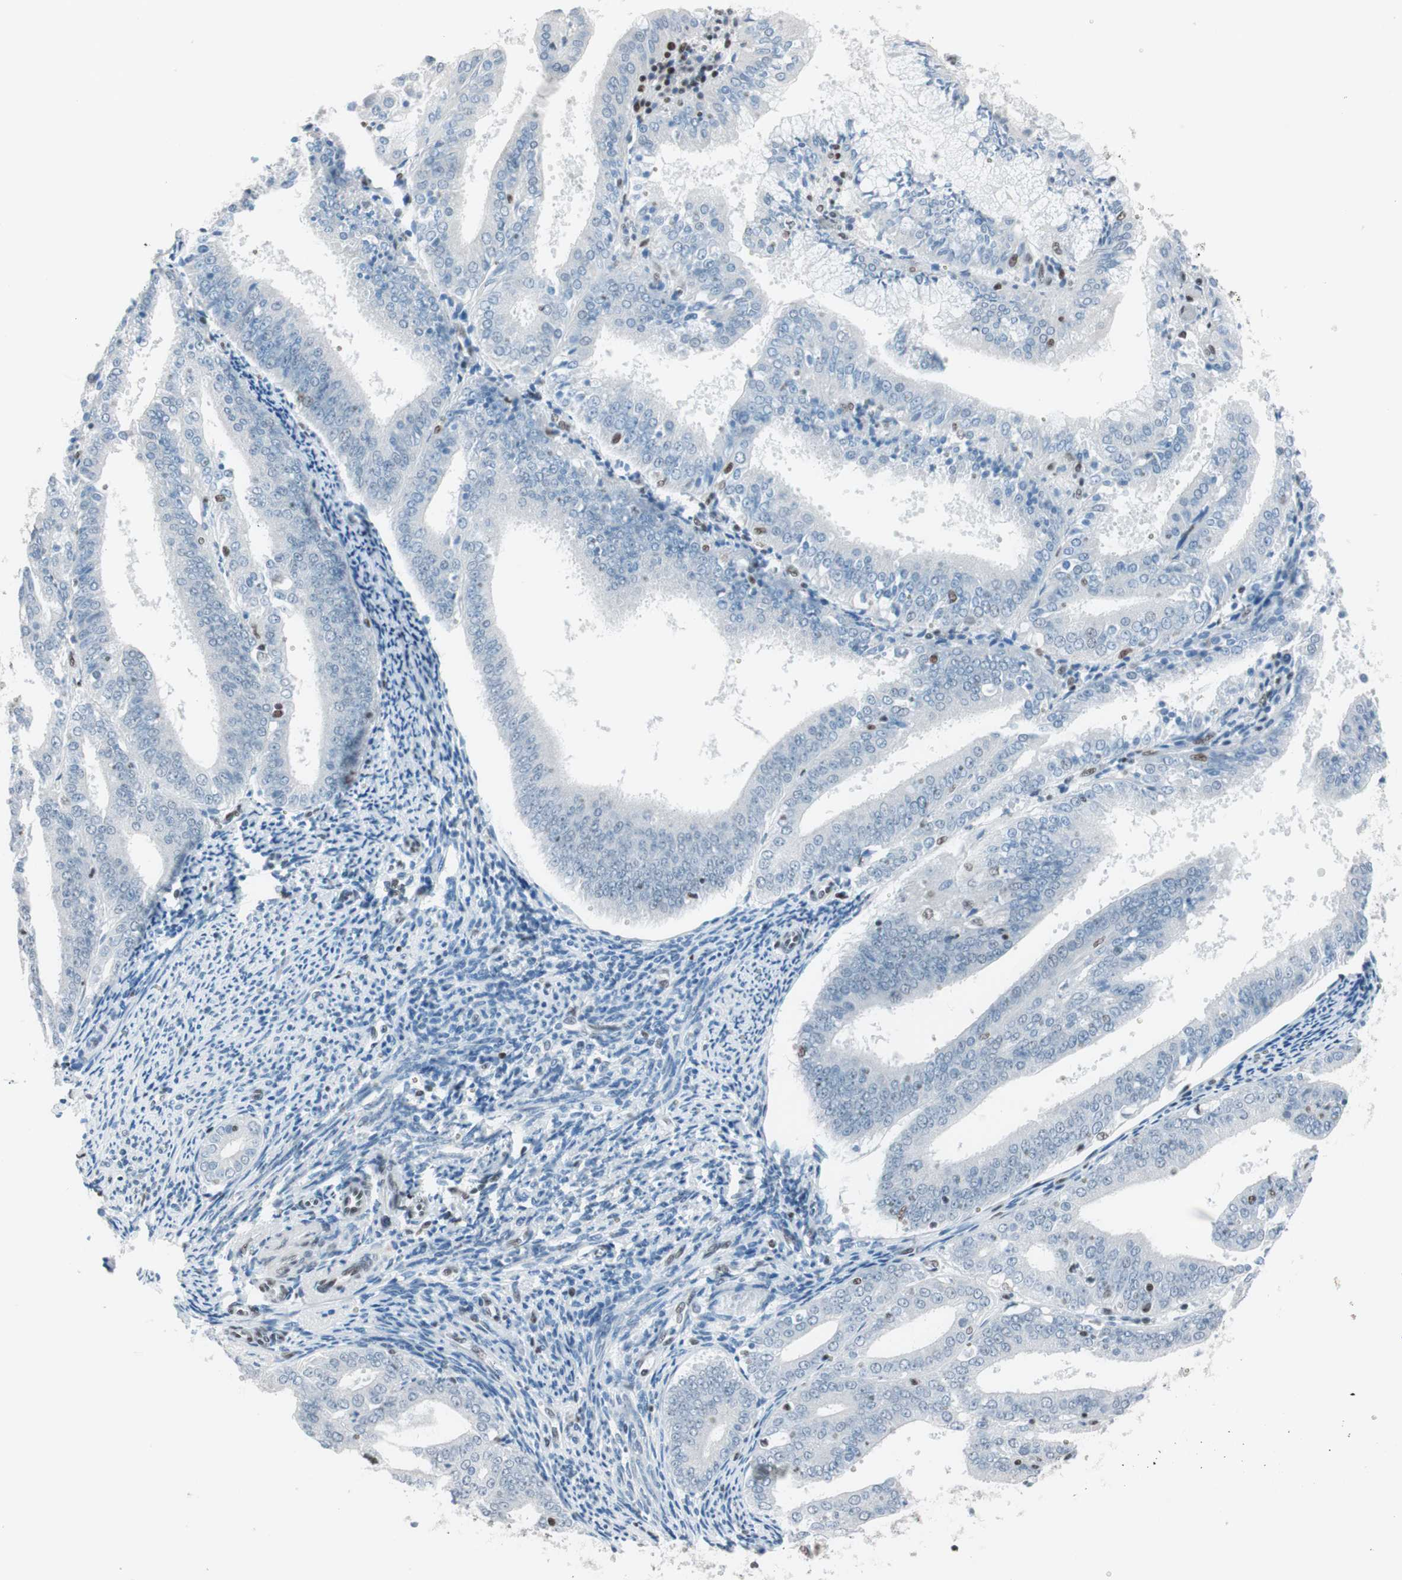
{"staining": {"intensity": "negative", "quantity": "none", "location": "none"}, "tissue": "endometrial cancer", "cell_type": "Tumor cells", "image_type": "cancer", "snomed": [{"axis": "morphology", "description": "Adenocarcinoma, NOS"}, {"axis": "topography", "description": "Endometrium"}], "caption": "DAB immunohistochemical staining of endometrial cancer (adenocarcinoma) demonstrates no significant positivity in tumor cells.", "gene": "ARID1A", "patient": {"sex": "female", "age": 63}}